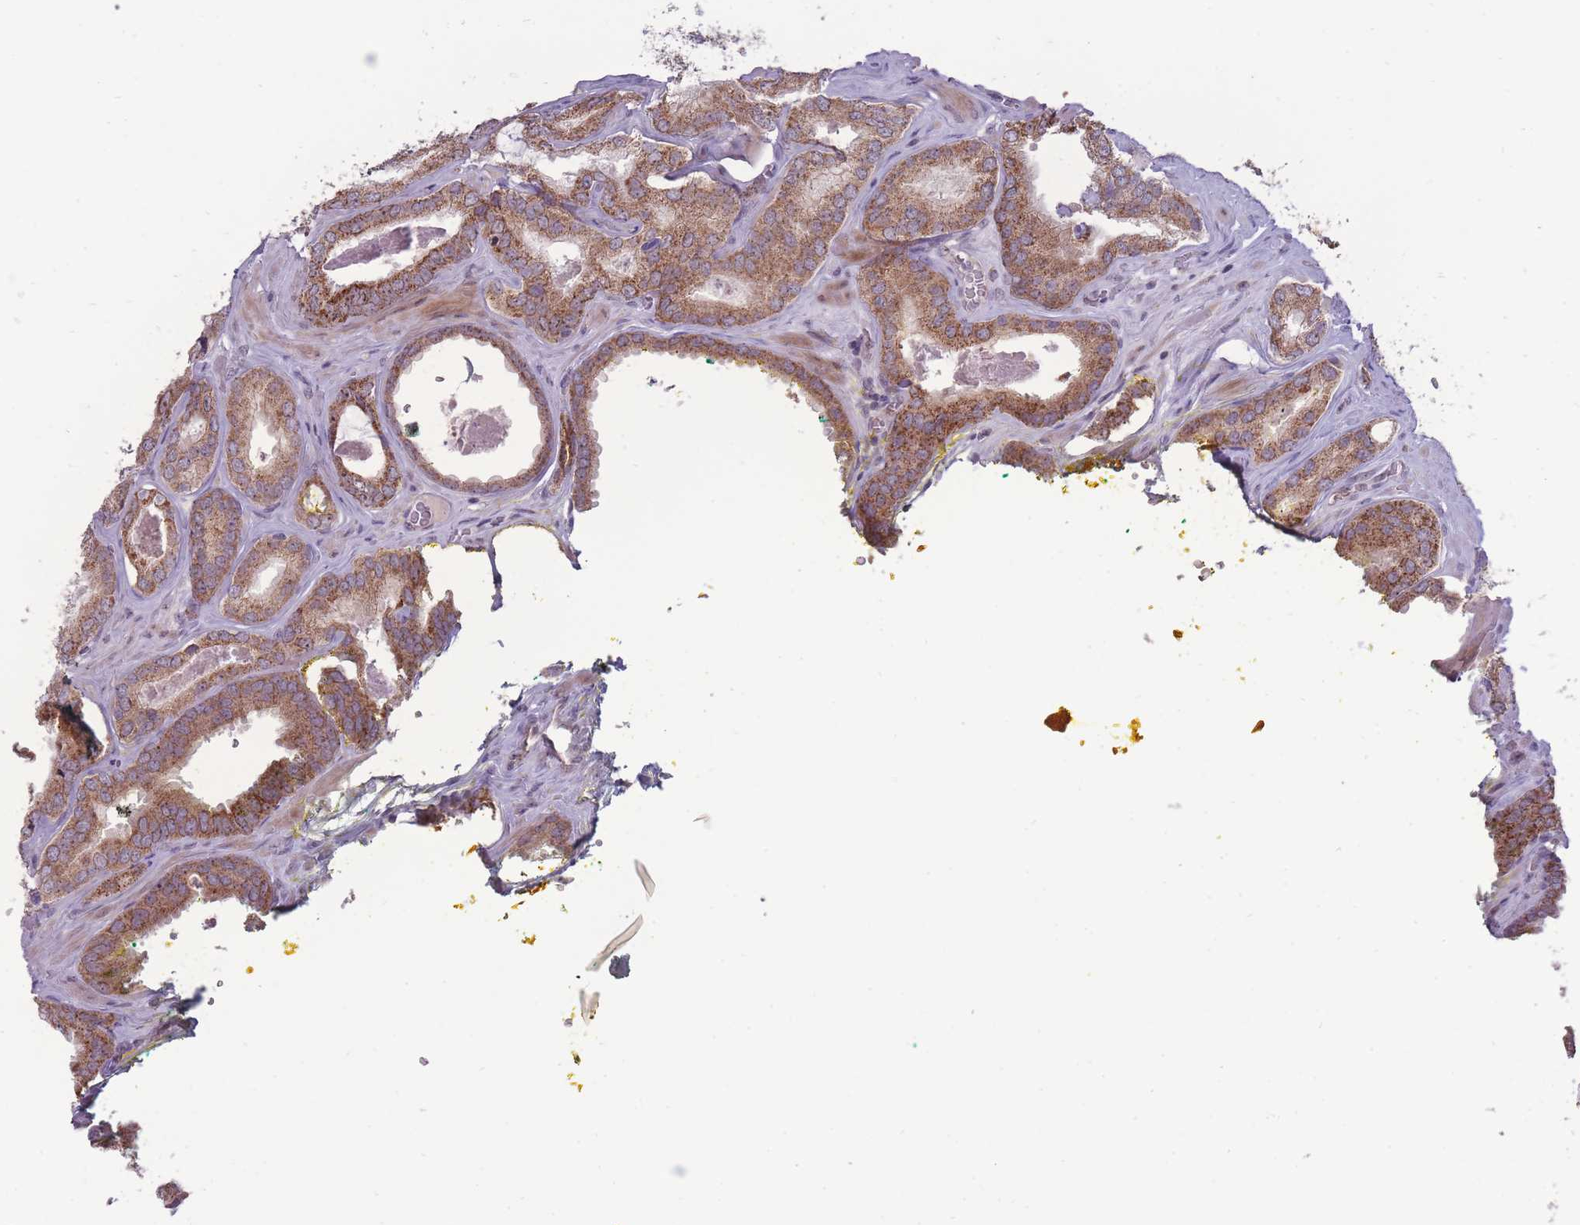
{"staining": {"intensity": "moderate", "quantity": ">75%", "location": "cytoplasmic/membranous"}, "tissue": "prostate cancer", "cell_type": "Tumor cells", "image_type": "cancer", "snomed": [{"axis": "morphology", "description": "Adenocarcinoma, High grade"}, {"axis": "topography", "description": "Prostate"}], "caption": "Prostate cancer (high-grade adenocarcinoma) stained for a protein (brown) displays moderate cytoplasmic/membranous positive positivity in approximately >75% of tumor cells.", "gene": "MCIDAS", "patient": {"sex": "male", "age": 72}}